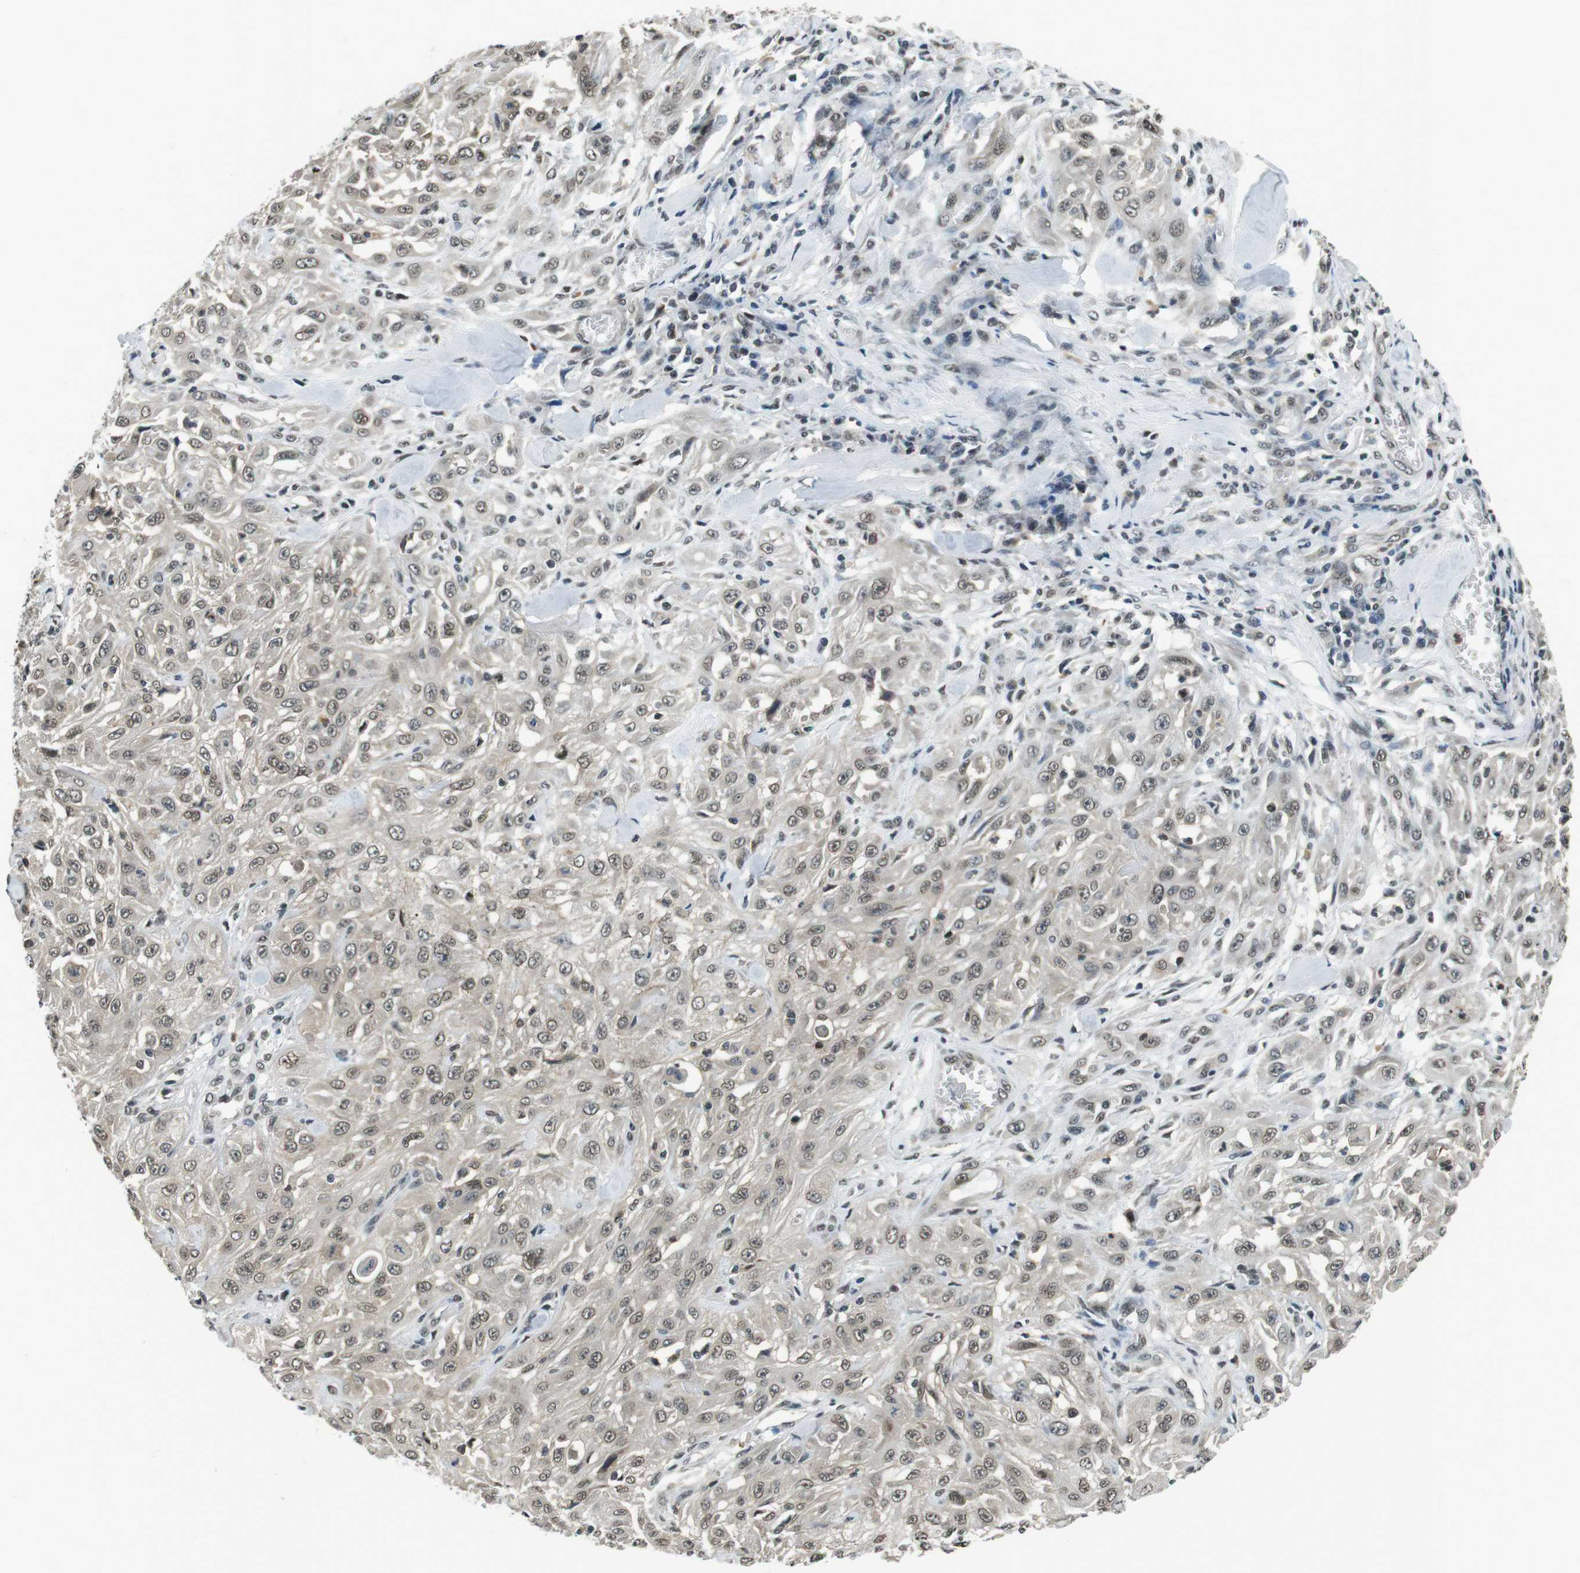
{"staining": {"intensity": "weak", "quantity": ">75%", "location": "nuclear"}, "tissue": "skin cancer", "cell_type": "Tumor cells", "image_type": "cancer", "snomed": [{"axis": "morphology", "description": "Squamous cell carcinoma, NOS"}, {"axis": "morphology", "description": "Squamous cell carcinoma, metastatic, NOS"}, {"axis": "topography", "description": "Skin"}, {"axis": "topography", "description": "Lymph node"}], "caption": "Immunohistochemistry (DAB) staining of squamous cell carcinoma (skin) displays weak nuclear protein staining in approximately >75% of tumor cells.", "gene": "NEK4", "patient": {"sex": "male", "age": 75}}